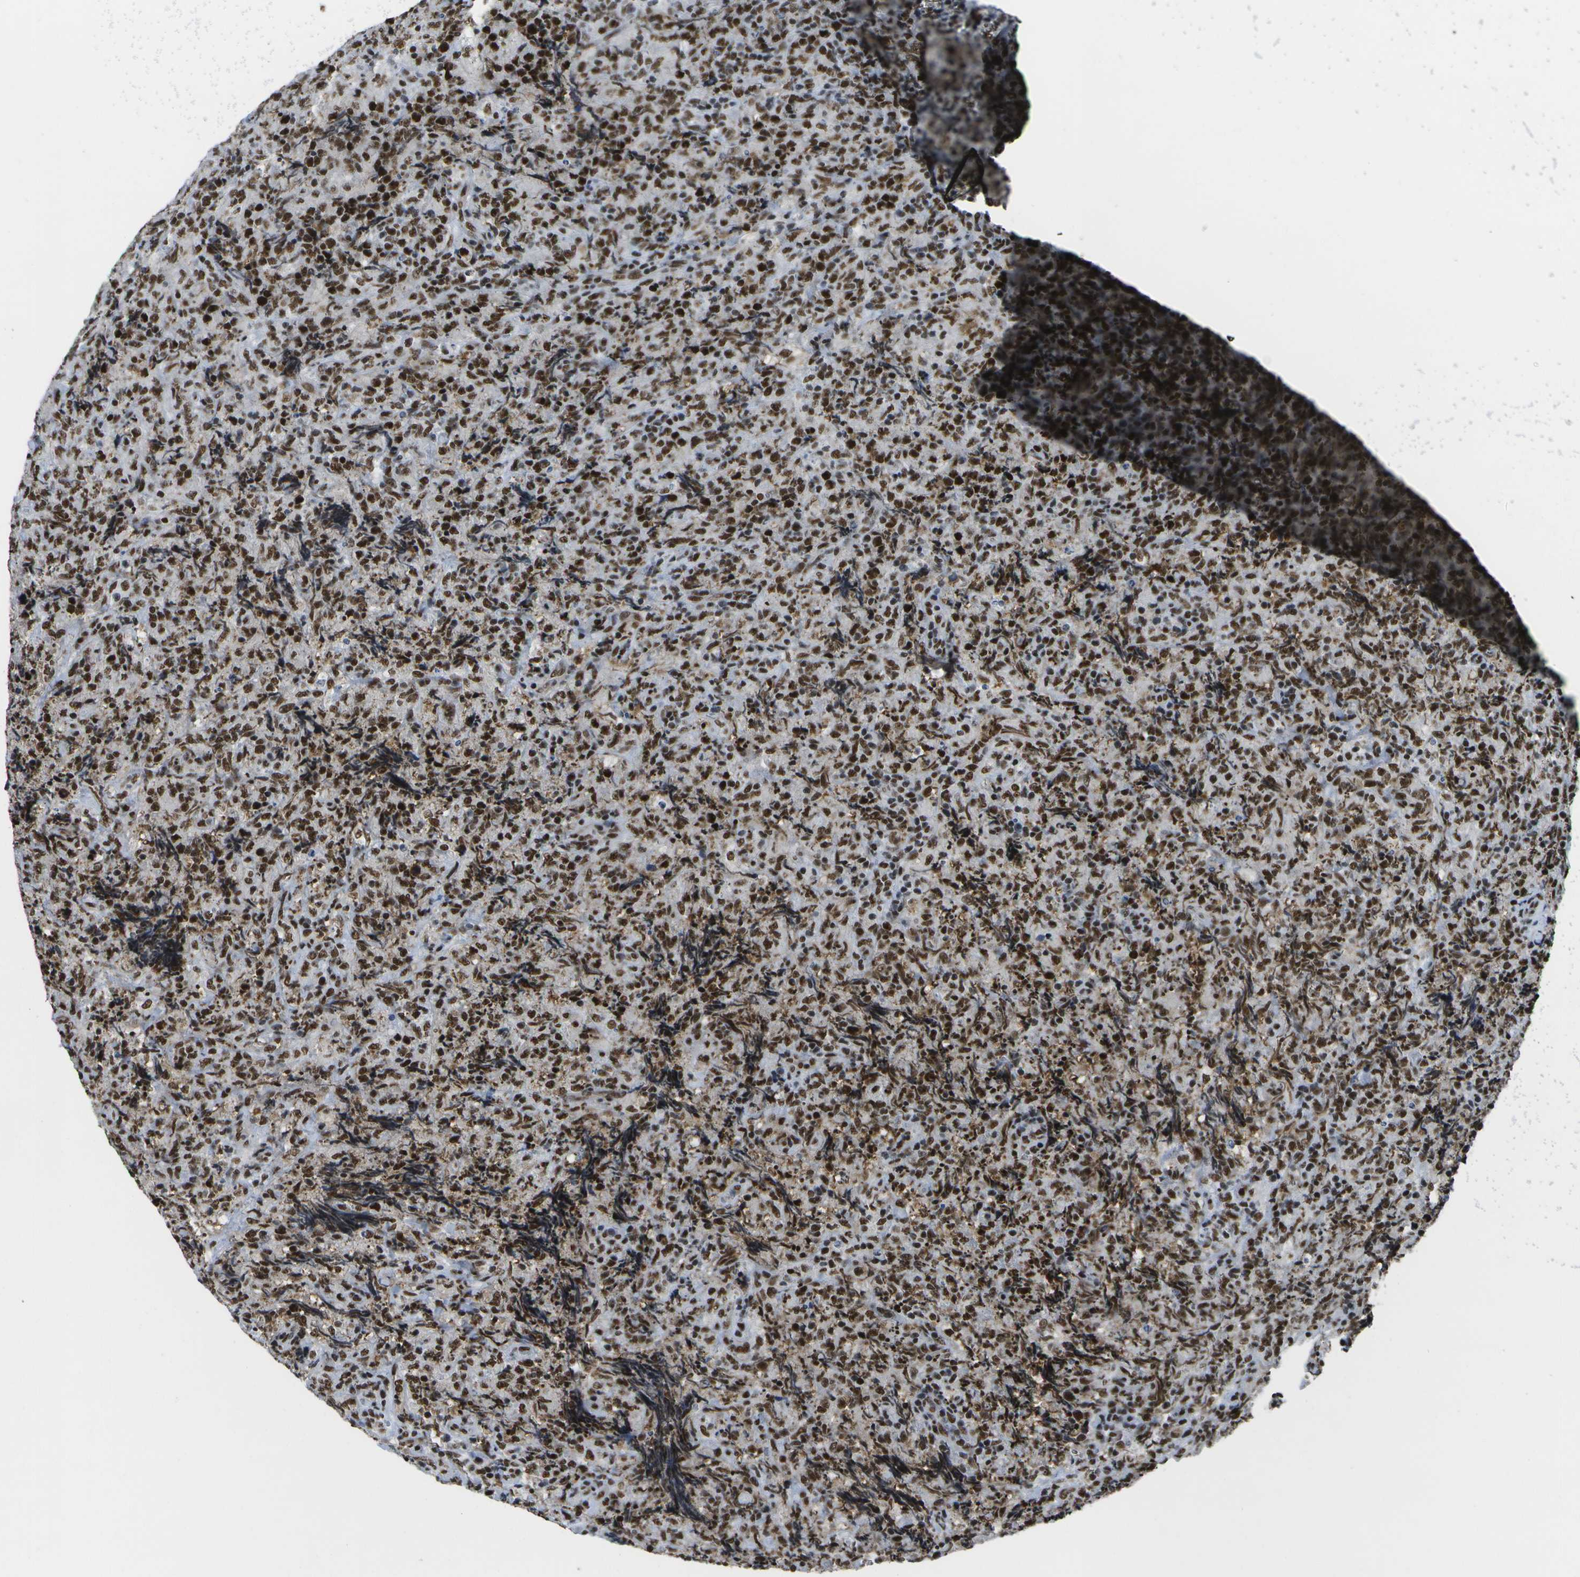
{"staining": {"intensity": "strong", "quantity": ">75%", "location": "nuclear"}, "tissue": "lymphoma", "cell_type": "Tumor cells", "image_type": "cancer", "snomed": [{"axis": "morphology", "description": "Malignant lymphoma, non-Hodgkin's type, High grade"}, {"axis": "topography", "description": "Tonsil"}], "caption": "Immunohistochemistry (IHC) histopathology image of human lymphoma stained for a protein (brown), which exhibits high levels of strong nuclear positivity in approximately >75% of tumor cells.", "gene": "NSRP1", "patient": {"sex": "female", "age": 36}}